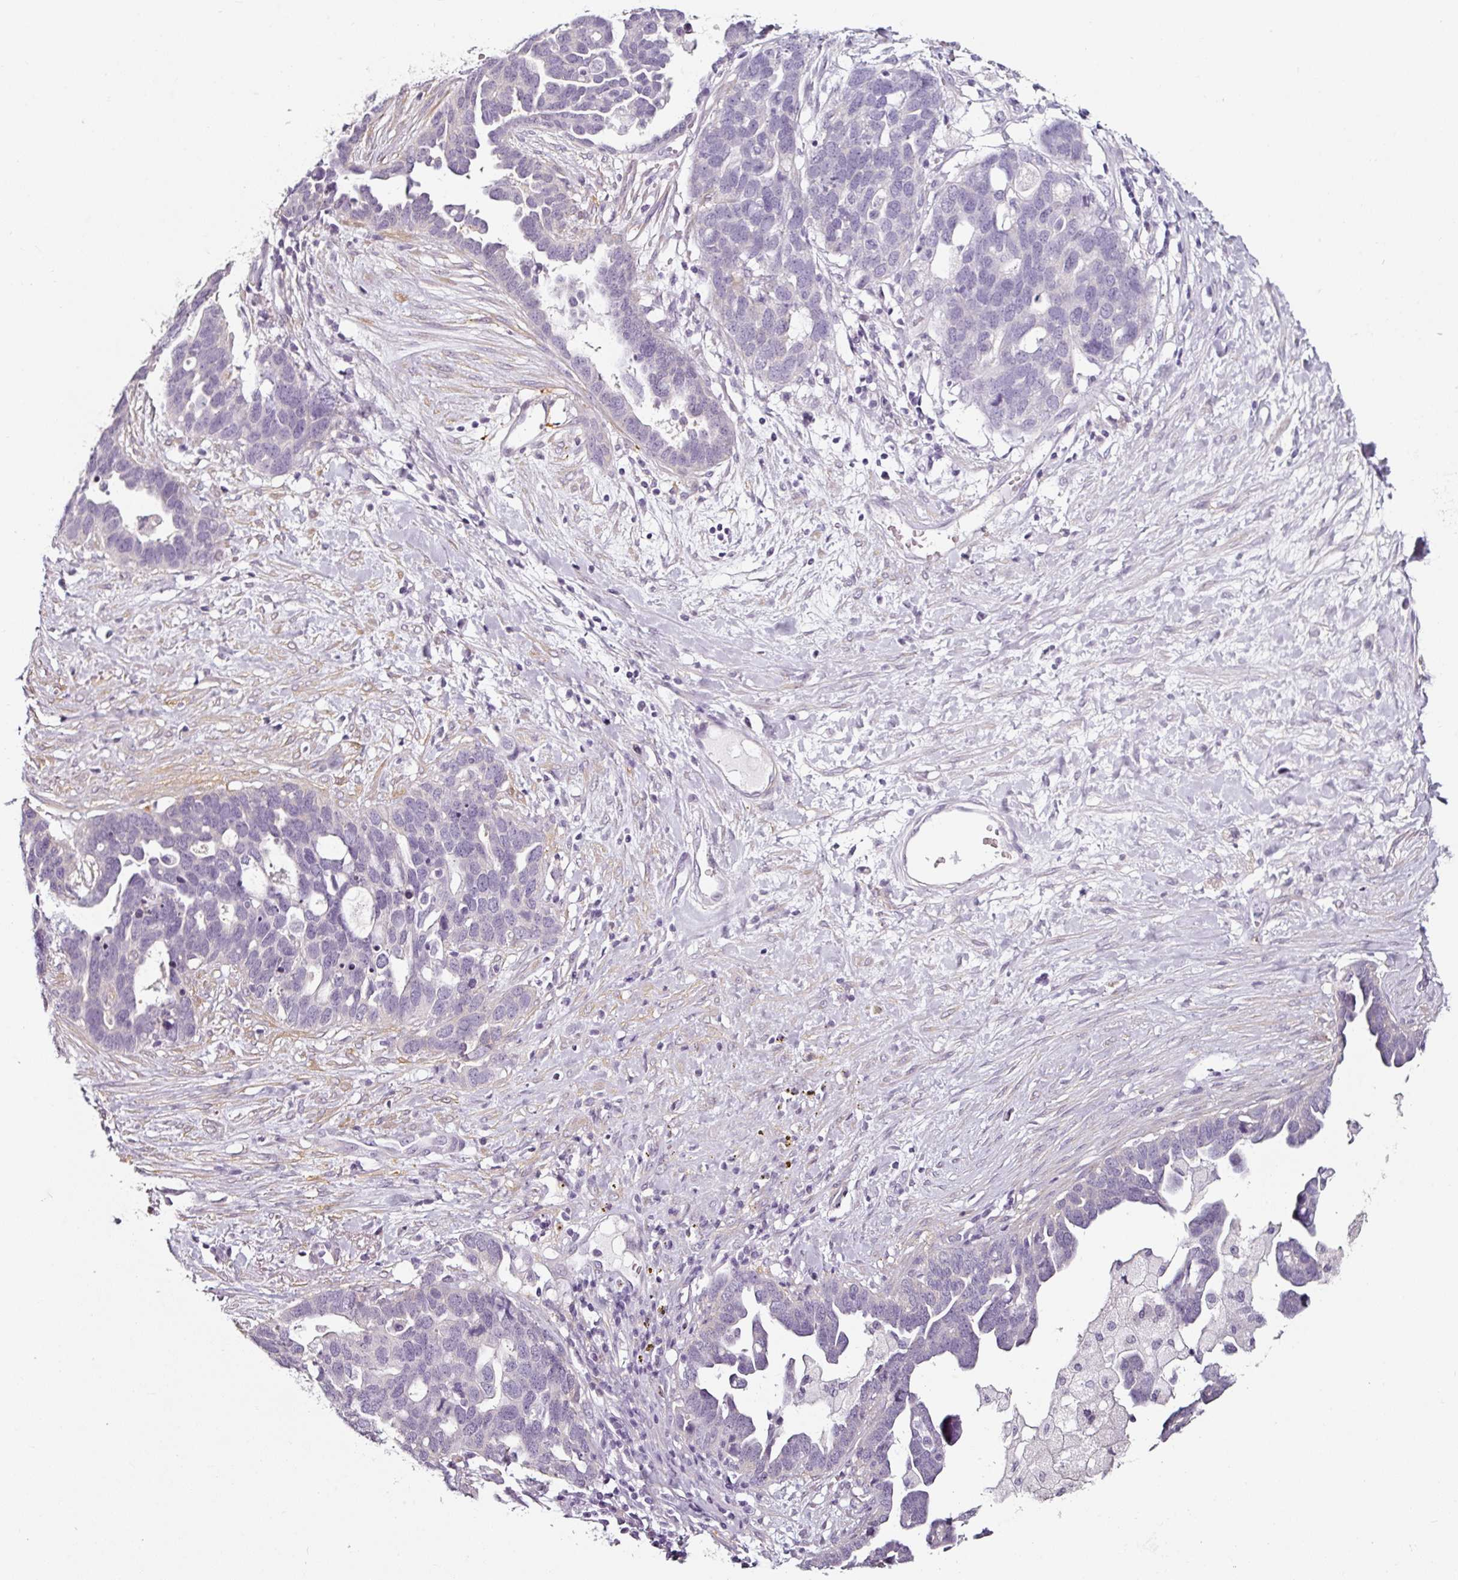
{"staining": {"intensity": "negative", "quantity": "none", "location": "none"}, "tissue": "ovarian cancer", "cell_type": "Tumor cells", "image_type": "cancer", "snomed": [{"axis": "morphology", "description": "Cystadenocarcinoma, serous, NOS"}, {"axis": "topography", "description": "Ovary"}], "caption": "This is an immunohistochemistry image of ovarian cancer. There is no positivity in tumor cells.", "gene": "CAP2", "patient": {"sex": "female", "age": 54}}